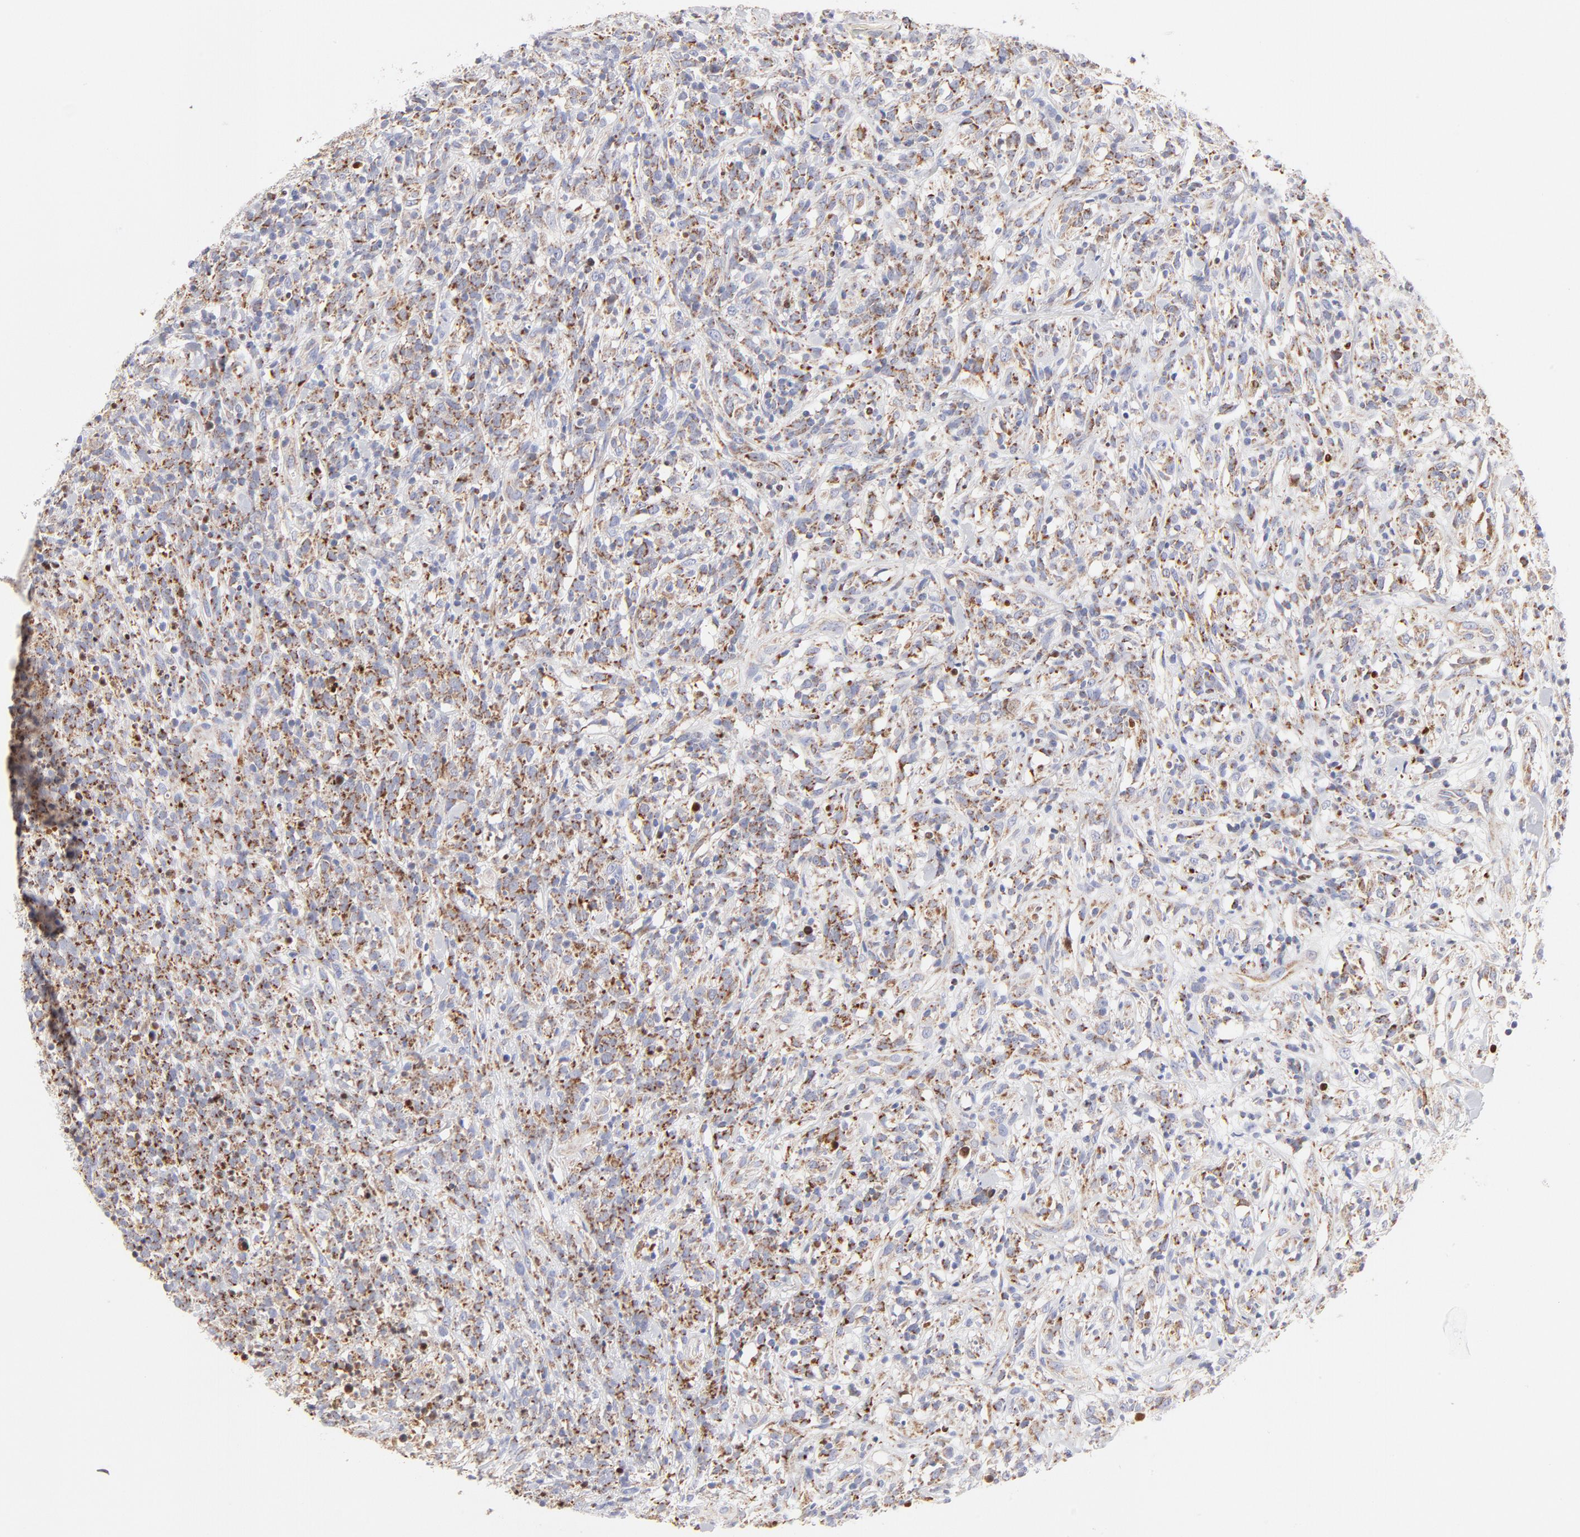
{"staining": {"intensity": "moderate", "quantity": "25%-75%", "location": "cytoplasmic/membranous"}, "tissue": "lymphoma", "cell_type": "Tumor cells", "image_type": "cancer", "snomed": [{"axis": "morphology", "description": "Malignant lymphoma, non-Hodgkin's type, High grade"}, {"axis": "topography", "description": "Lymph node"}], "caption": "A histopathology image of human lymphoma stained for a protein demonstrates moderate cytoplasmic/membranous brown staining in tumor cells. Using DAB (3,3'-diaminobenzidine) (brown) and hematoxylin (blue) stains, captured at high magnification using brightfield microscopy.", "gene": "TIMM8A", "patient": {"sex": "female", "age": 73}}